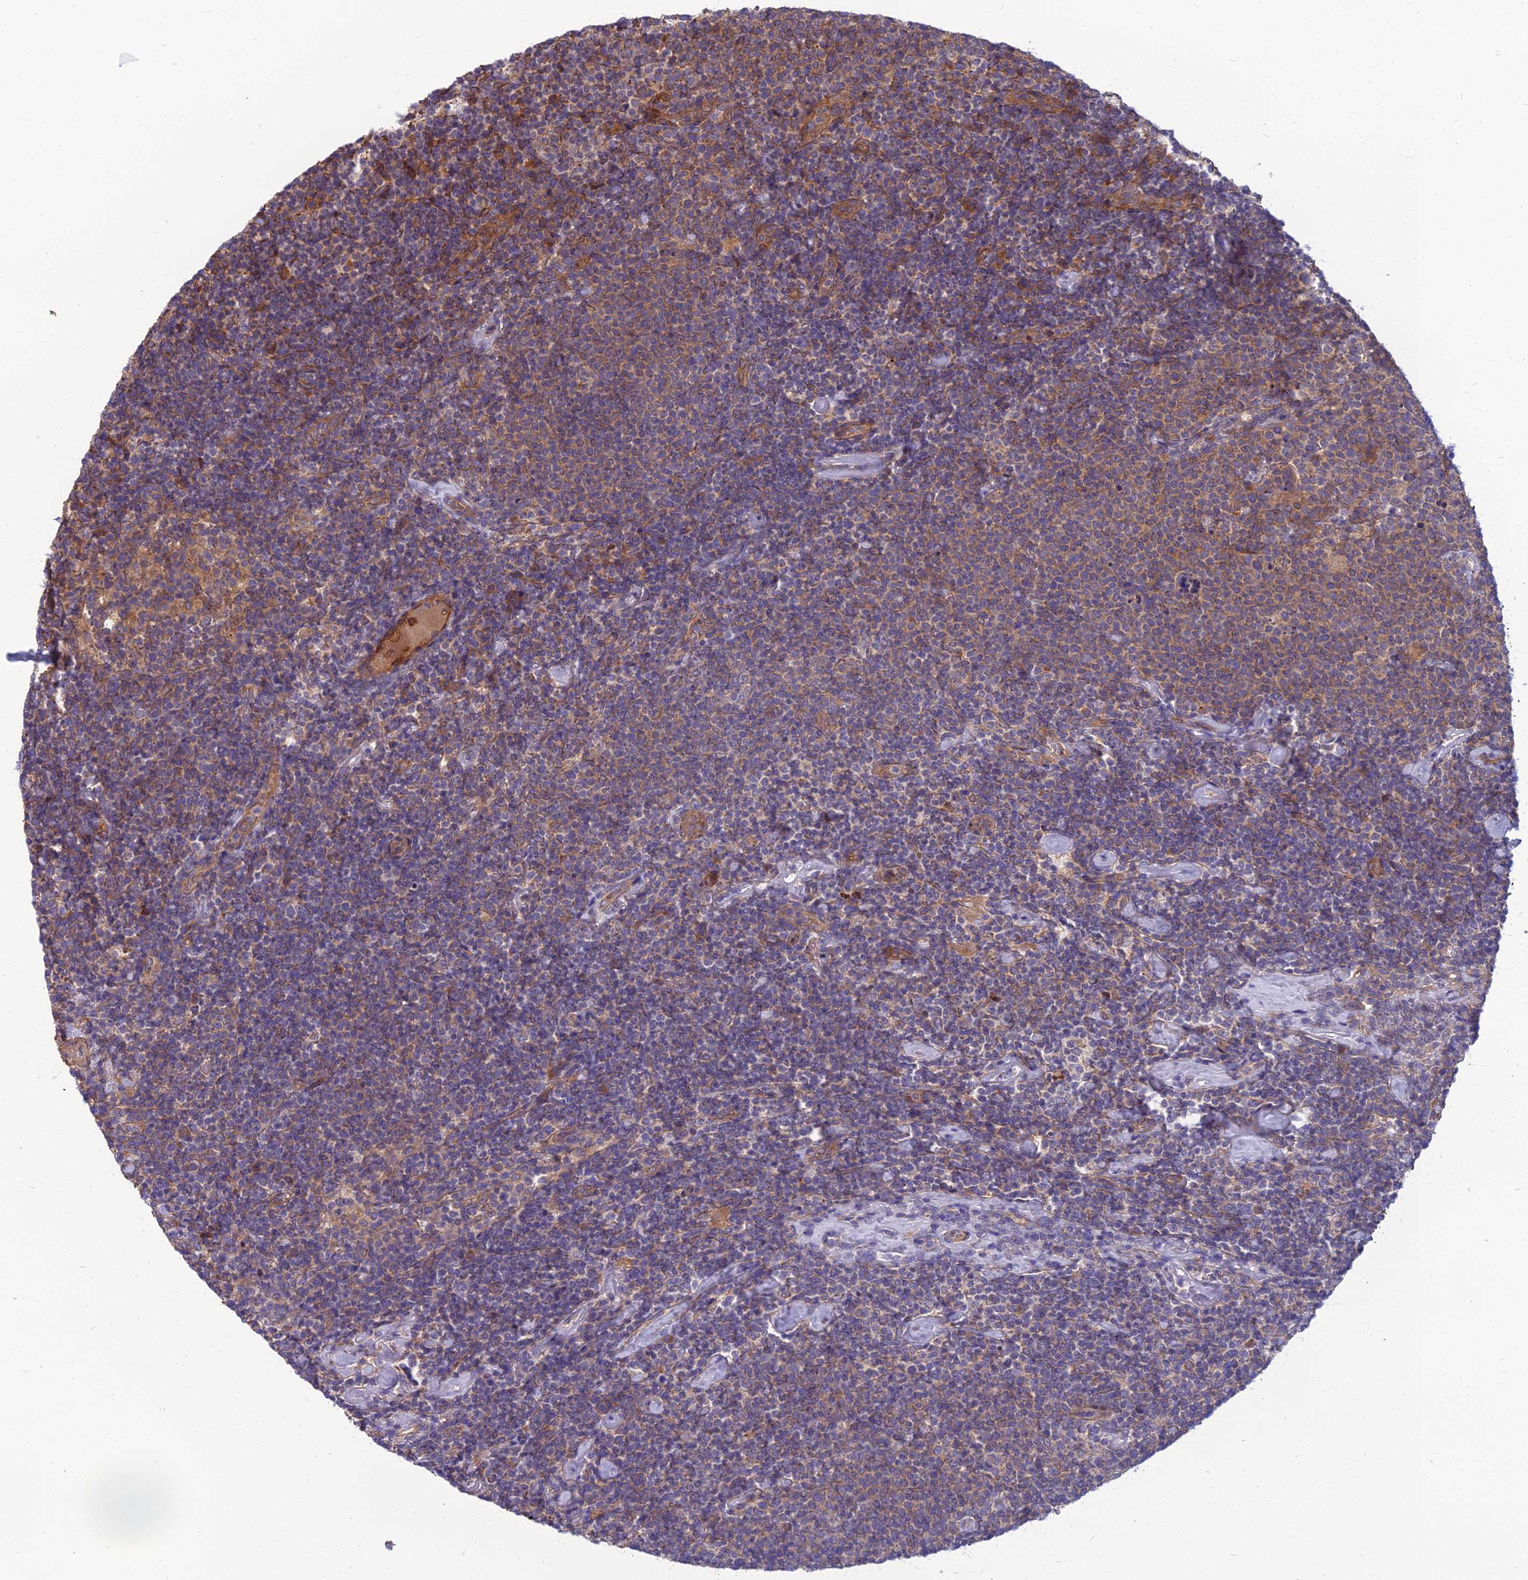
{"staining": {"intensity": "weak", "quantity": "<25%", "location": "cytoplasmic/membranous"}, "tissue": "lymphoma", "cell_type": "Tumor cells", "image_type": "cancer", "snomed": [{"axis": "morphology", "description": "Malignant lymphoma, non-Hodgkin's type, High grade"}, {"axis": "topography", "description": "Lymph node"}], "caption": "Human lymphoma stained for a protein using IHC displays no staining in tumor cells.", "gene": "WDR24", "patient": {"sex": "male", "age": 61}}